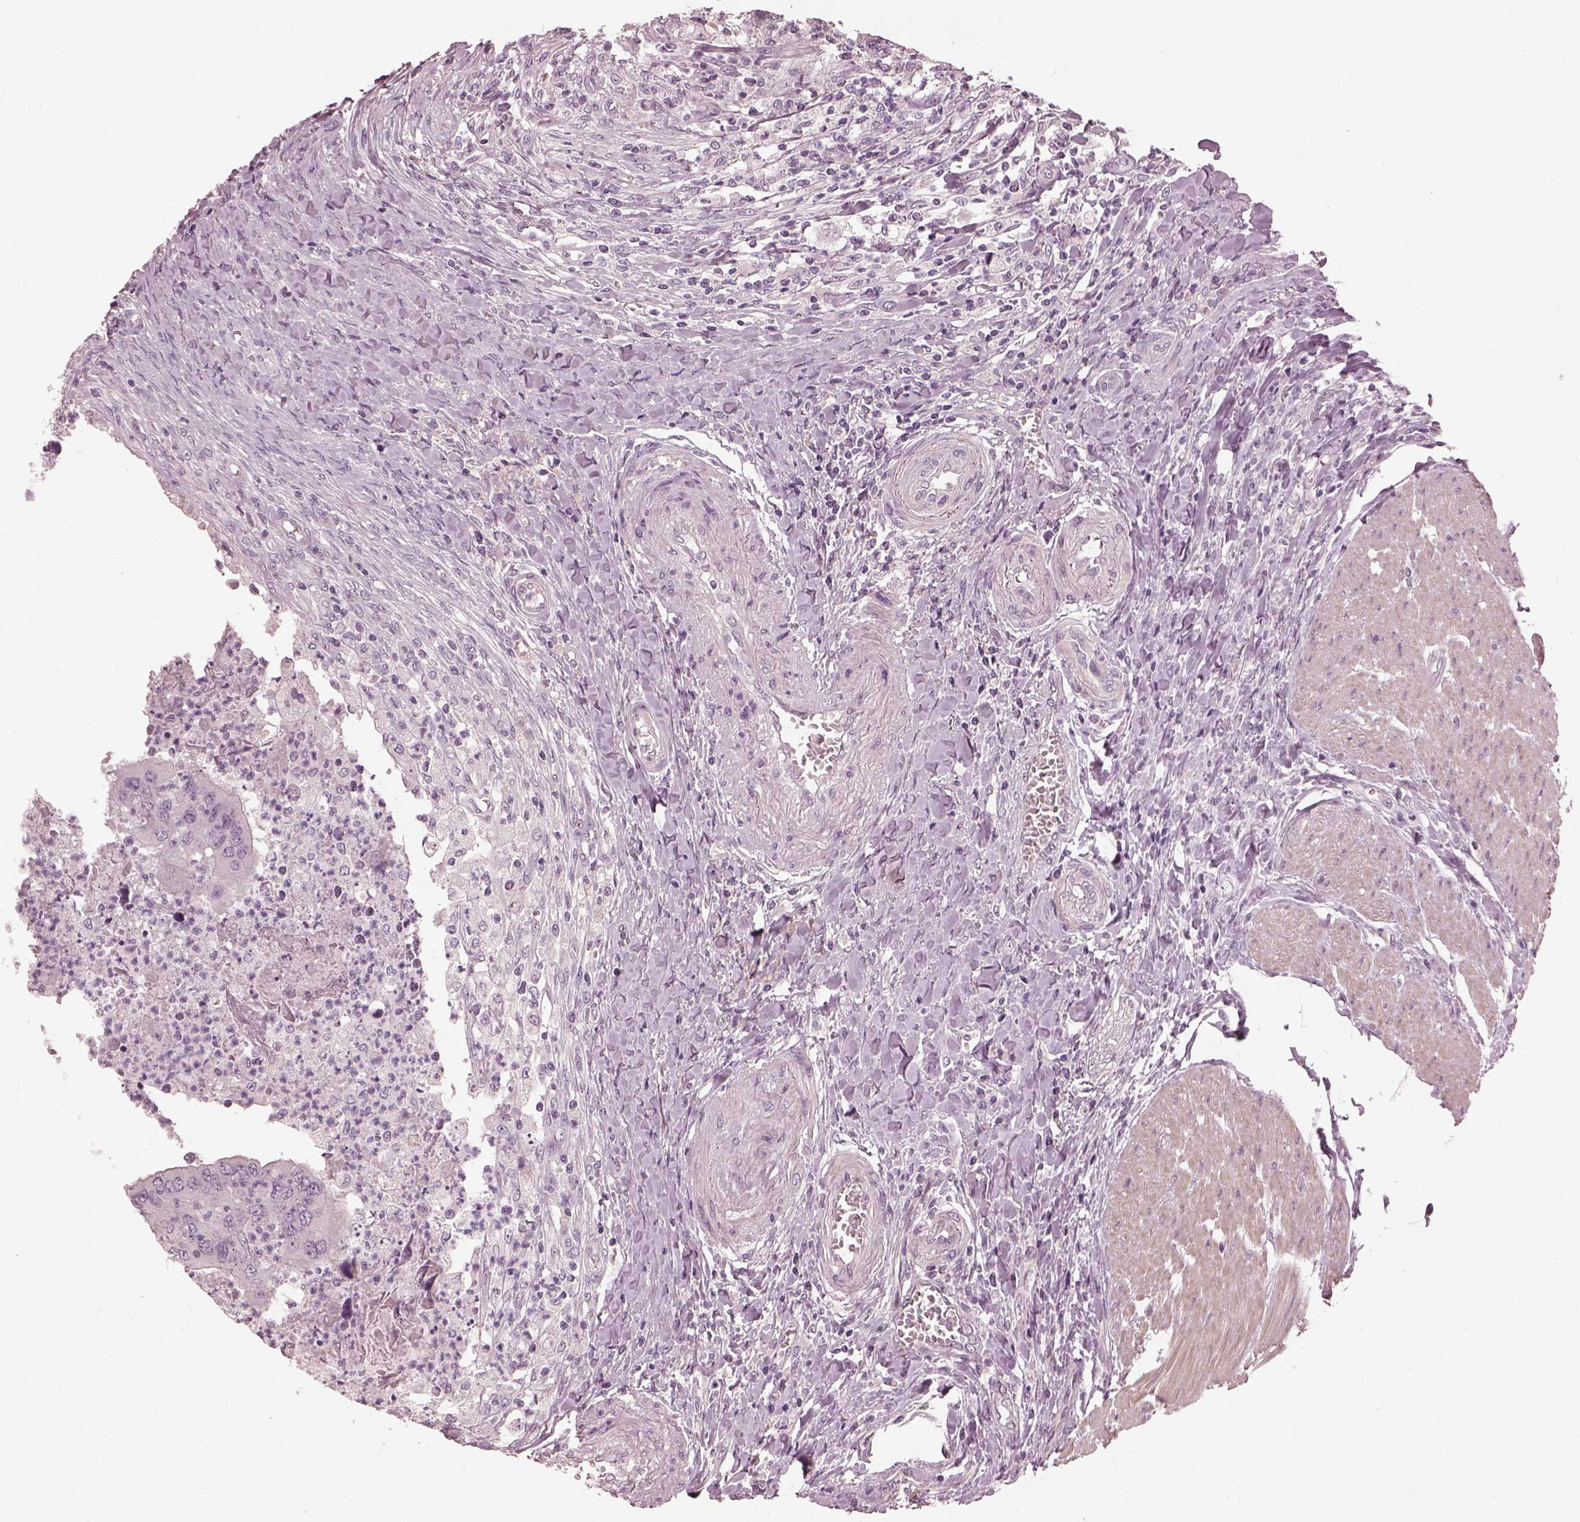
{"staining": {"intensity": "negative", "quantity": "none", "location": "none"}, "tissue": "colorectal cancer", "cell_type": "Tumor cells", "image_type": "cancer", "snomed": [{"axis": "morphology", "description": "Adenocarcinoma, NOS"}, {"axis": "topography", "description": "Colon"}], "caption": "DAB (3,3'-diaminobenzidine) immunohistochemical staining of human colorectal cancer (adenocarcinoma) reveals no significant positivity in tumor cells. (Brightfield microscopy of DAB immunohistochemistry at high magnification).", "gene": "OPTC", "patient": {"sex": "female", "age": 67}}